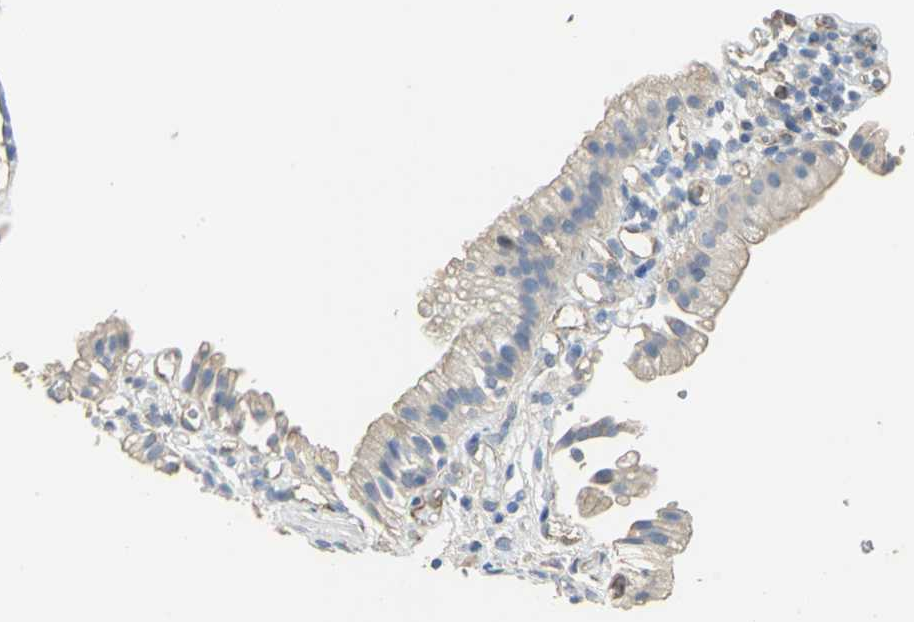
{"staining": {"intensity": "weak", "quantity": ">75%", "location": "cytoplasmic/membranous"}, "tissue": "gallbladder", "cell_type": "Glandular cells", "image_type": "normal", "snomed": [{"axis": "morphology", "description": "Normal tissue, NOS"}, {"axis": "topography", "description": "Gallbladder"}], "caption": "IHC staining of benign gallbladder, which reveals low levels of weak cytoplasmic/membranous expression in about >75% of glandular cells indicating weak cytoplasmic/membranous protein staining. The staining was performed using DAB (3,3'-diaminobenzidine) (brown) for protein detection and nuclei were counterstained in hematoxylin (blue).", "gene": "DLGAP5", "patient": {"sex": "male", "age": 65}}